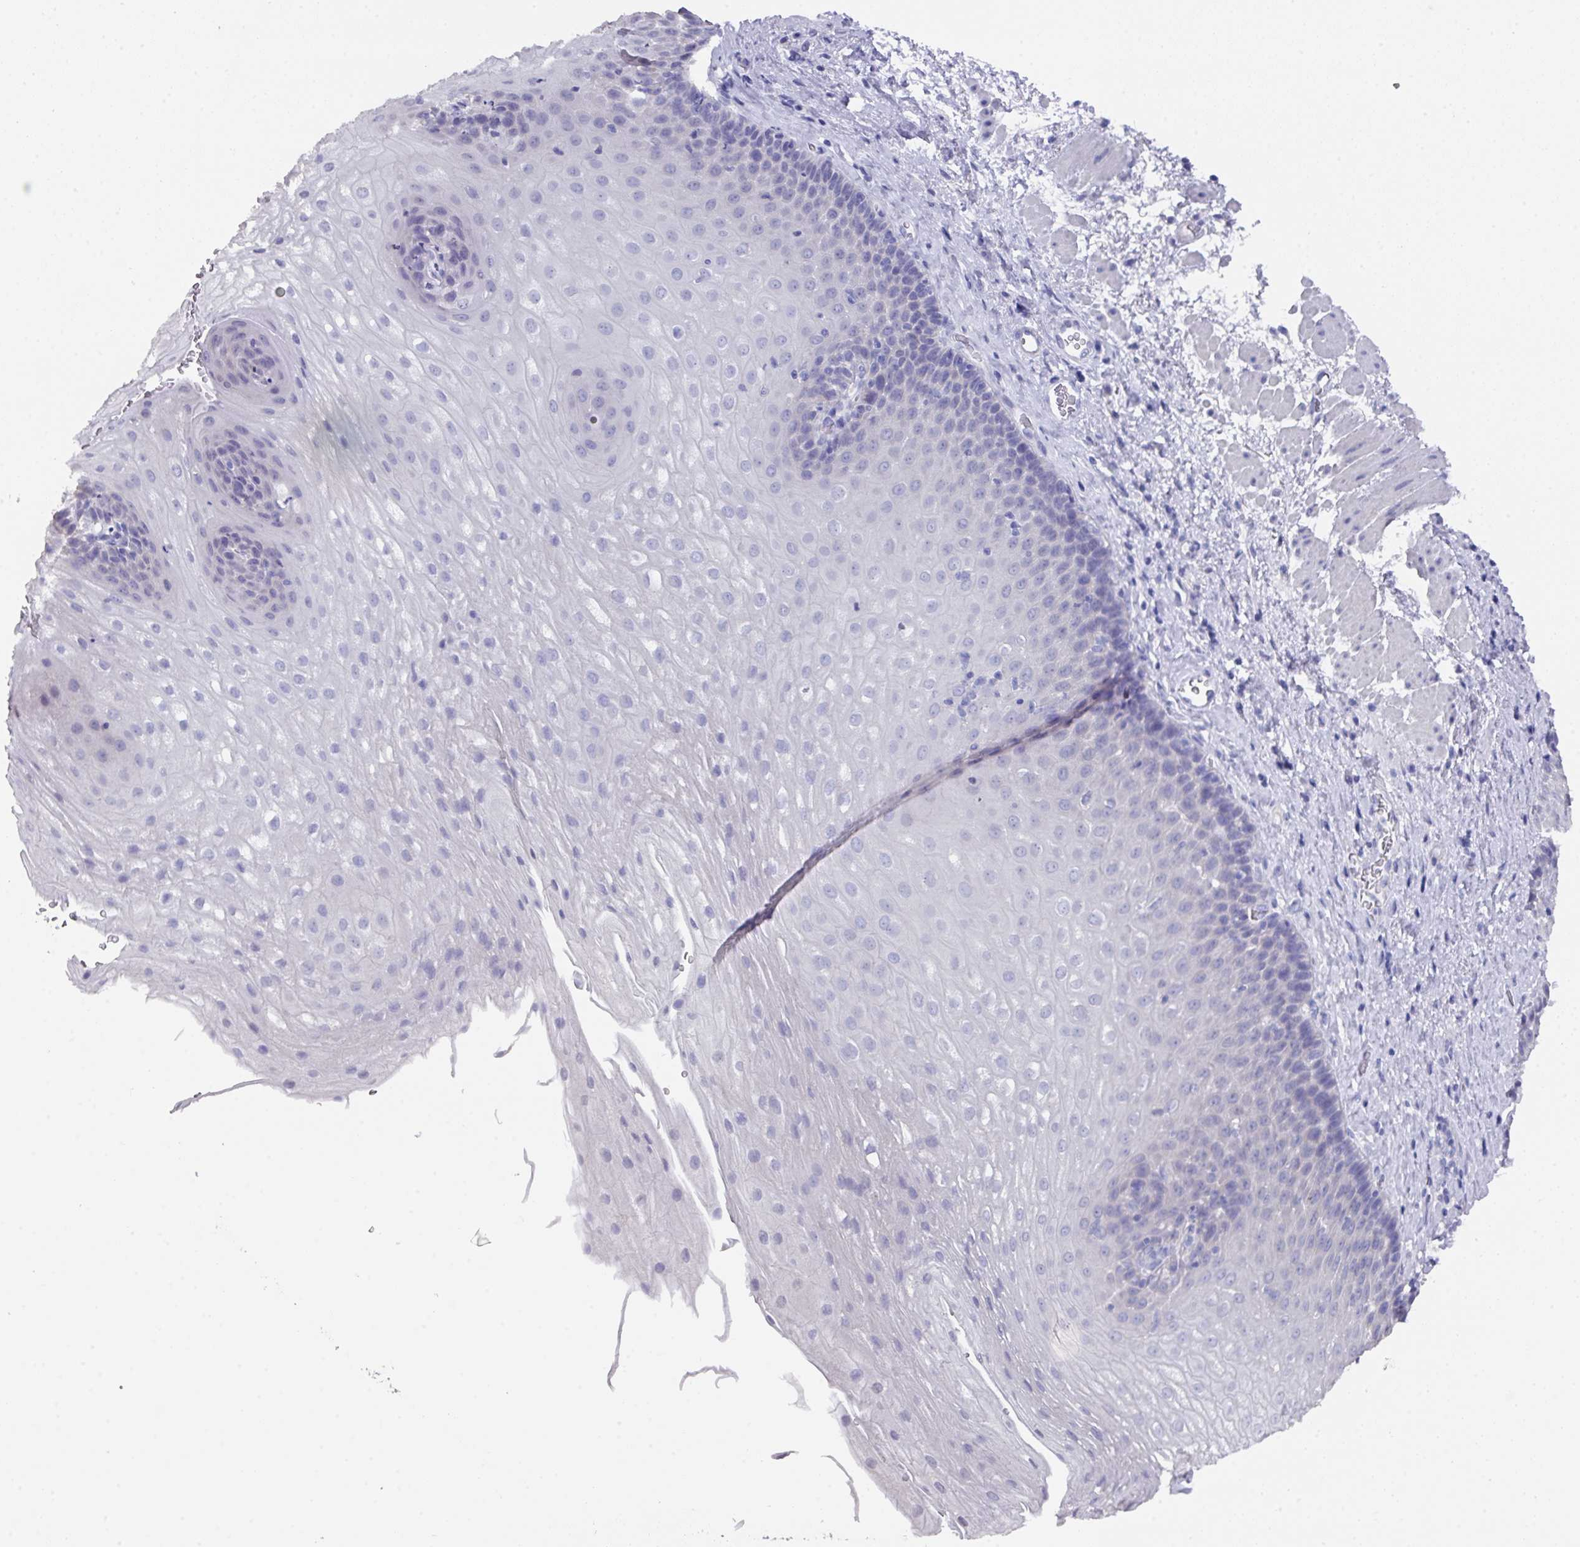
{"staining": {"intensity": "negative", "quantity": "none", "location": "none"}, "tissue": "esophagus", "cell_type": "Squamous epithelial cells", "image_type": "normal", "snomed": [{"axis": "morphology", "description": "Normal tissue, NOS"}, {"axis": "topography", "description": "Esophagus"}], "caption": "The photomicrograph demonstrates no staining of squamous epithelial cells in benign esophagus. The staining is performed using DAB brown chromogen with nuclei counter-stained in using hematoxylin.", "gene": "DAZ1", "patient": {"sex": "female", "age": 66}}